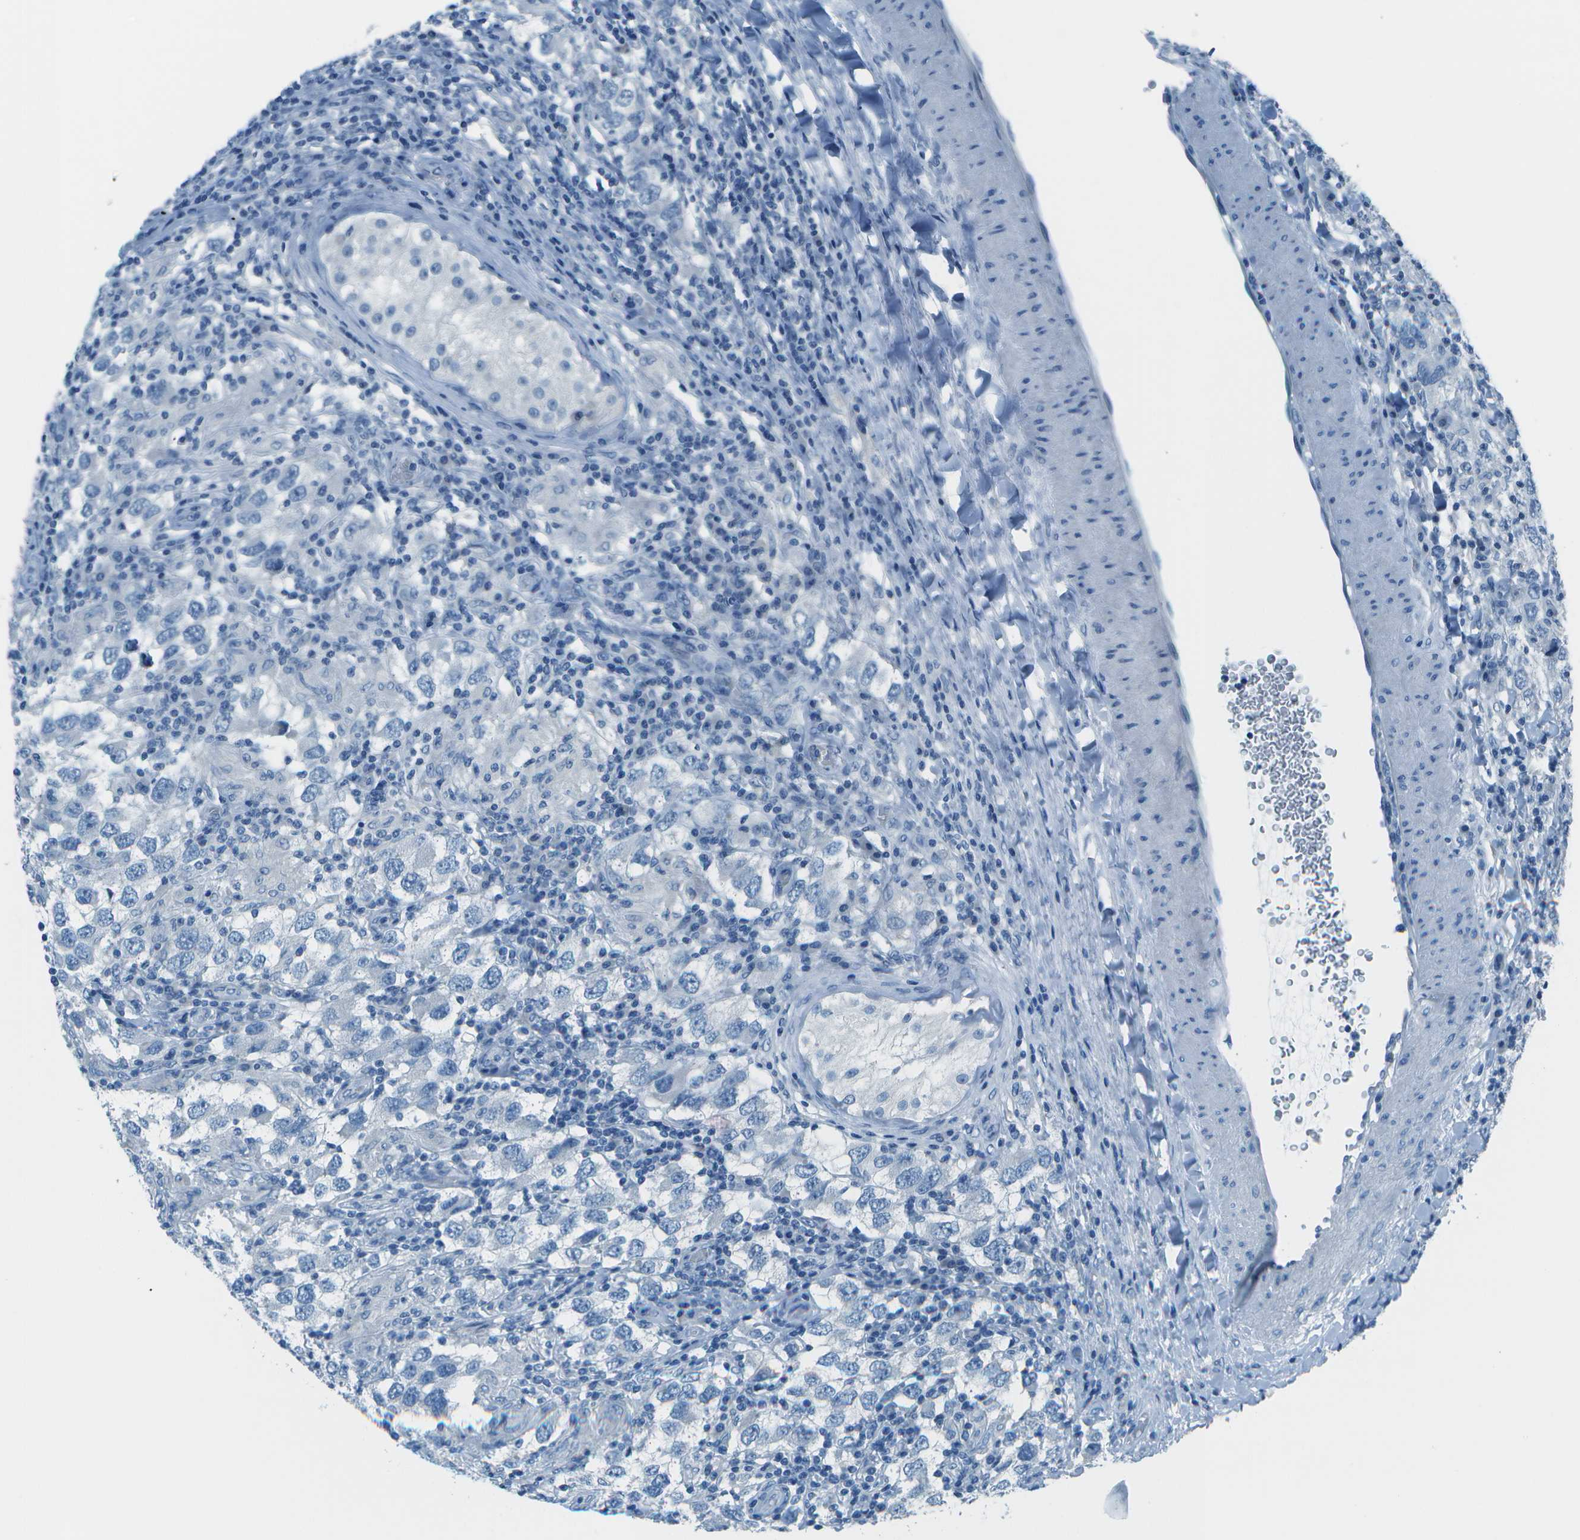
{"staining": {"intensity": "negative", "quantity": "none", "location": "none"}, "tissue": "testis cancer", "cell_type": "Tumor cells", "image_type": "cancer", "snomed": [{"axis": "morphology", "description": "Carcinoma, Embryonal, NOS"}, {"axis": "topography", "description": "Testis"}], "caption": "High power microscopy image of an immunohistochemistry histopathology image of testis cancer (embryonal carcinoma), revealing no significant staining in tumor cells. (DAB (3,3'-diaminobenzidine) IHC with hematoxylin counter stain).", "gene": "FGF1", "patient": {"sex": "male", "age": 21}}